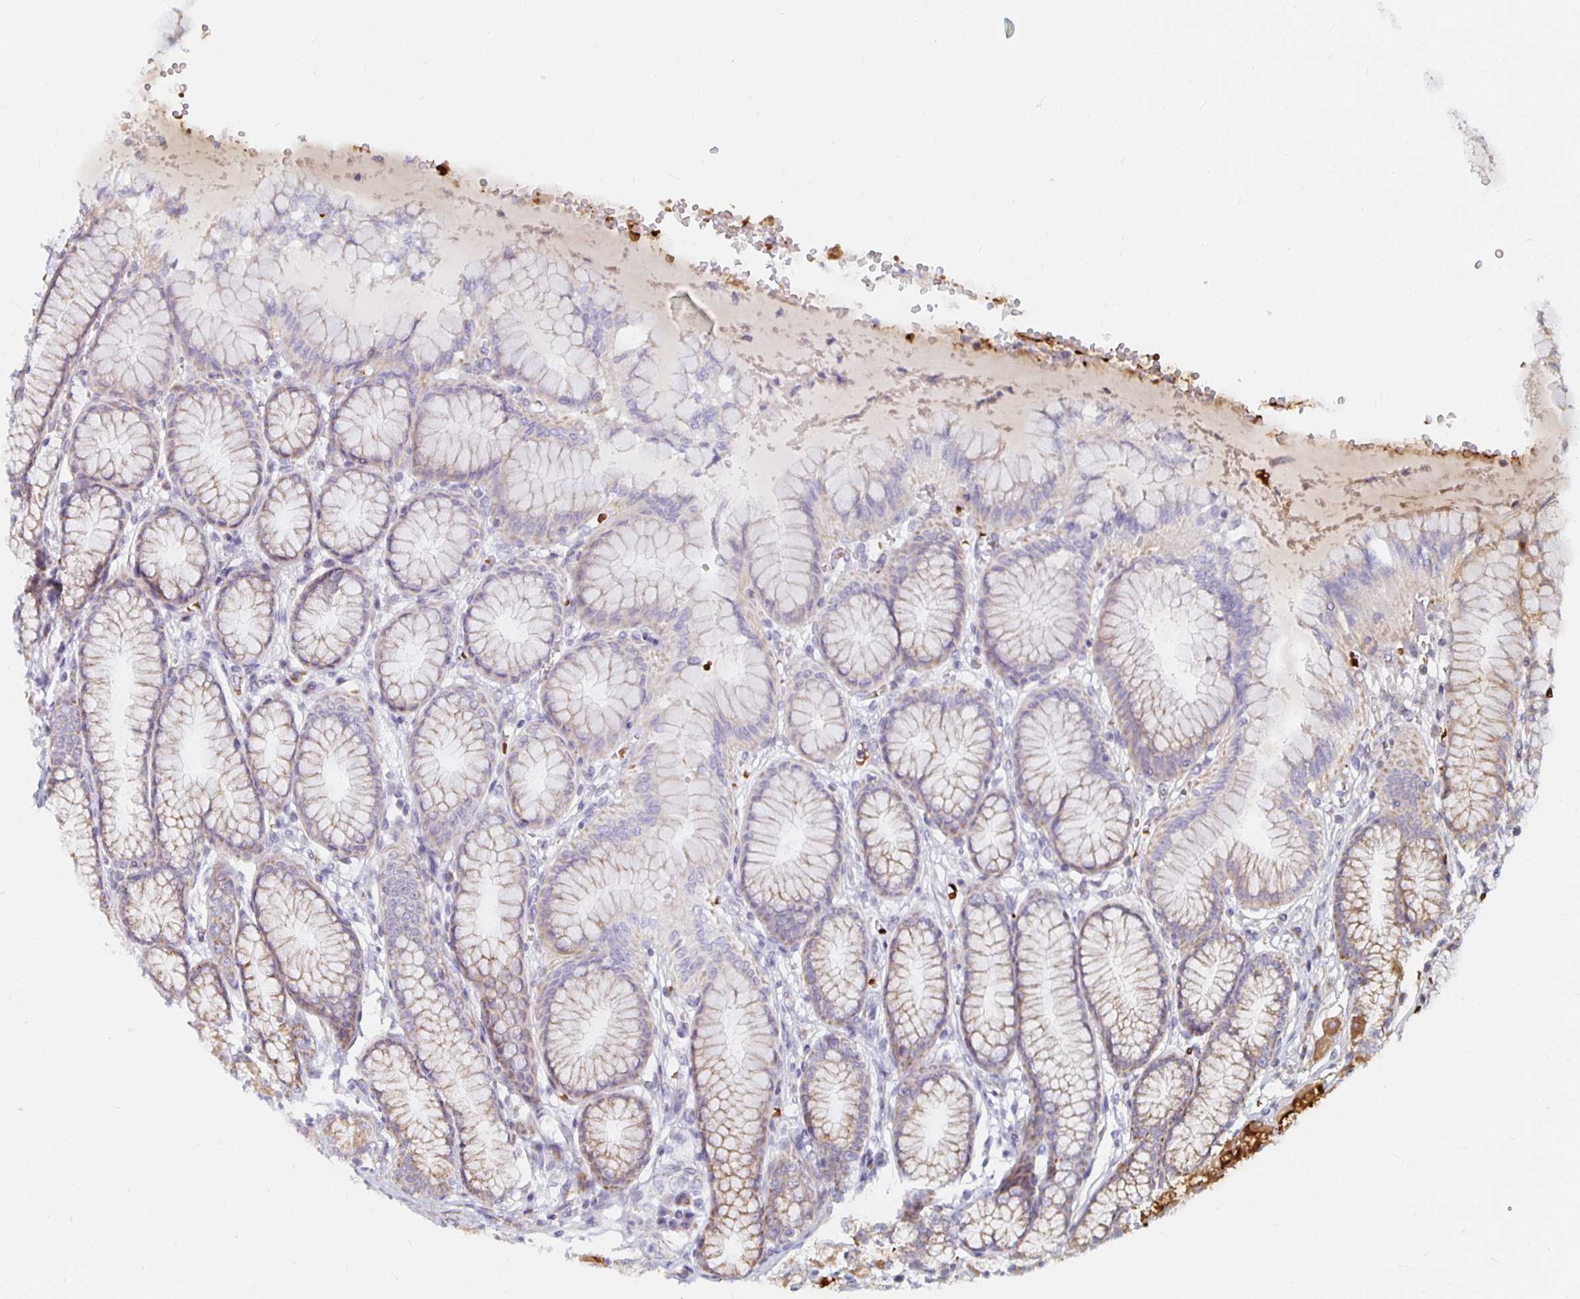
{"staining": {"intensity": "moderate", "quantity": "25%-75%", "location": "cytoplasmic/membranous"}, "tissue": "stomach", "cell_type": "Glandular cells", "image_type": "normal", "snomed": [{"axis": "morphology", "description": "Normal tissue, NOS"}, {"axis": "topography", "description": "Stomach"}, {"axis": "topography", "description": "Stomach, lower"}], "caption": "Stomach stained with DAB (3,3'-diaminobenzidine) immunohistochemistry demonstrates medium levels of moderate cytoplasmic/membranous expression in about 25%-75% of glandular cells. The protein of interest is shown in brown color, while the nuclei are stained blue.", "gene": "MRPL28", "patient": {"sex": "male", "age": 76}}